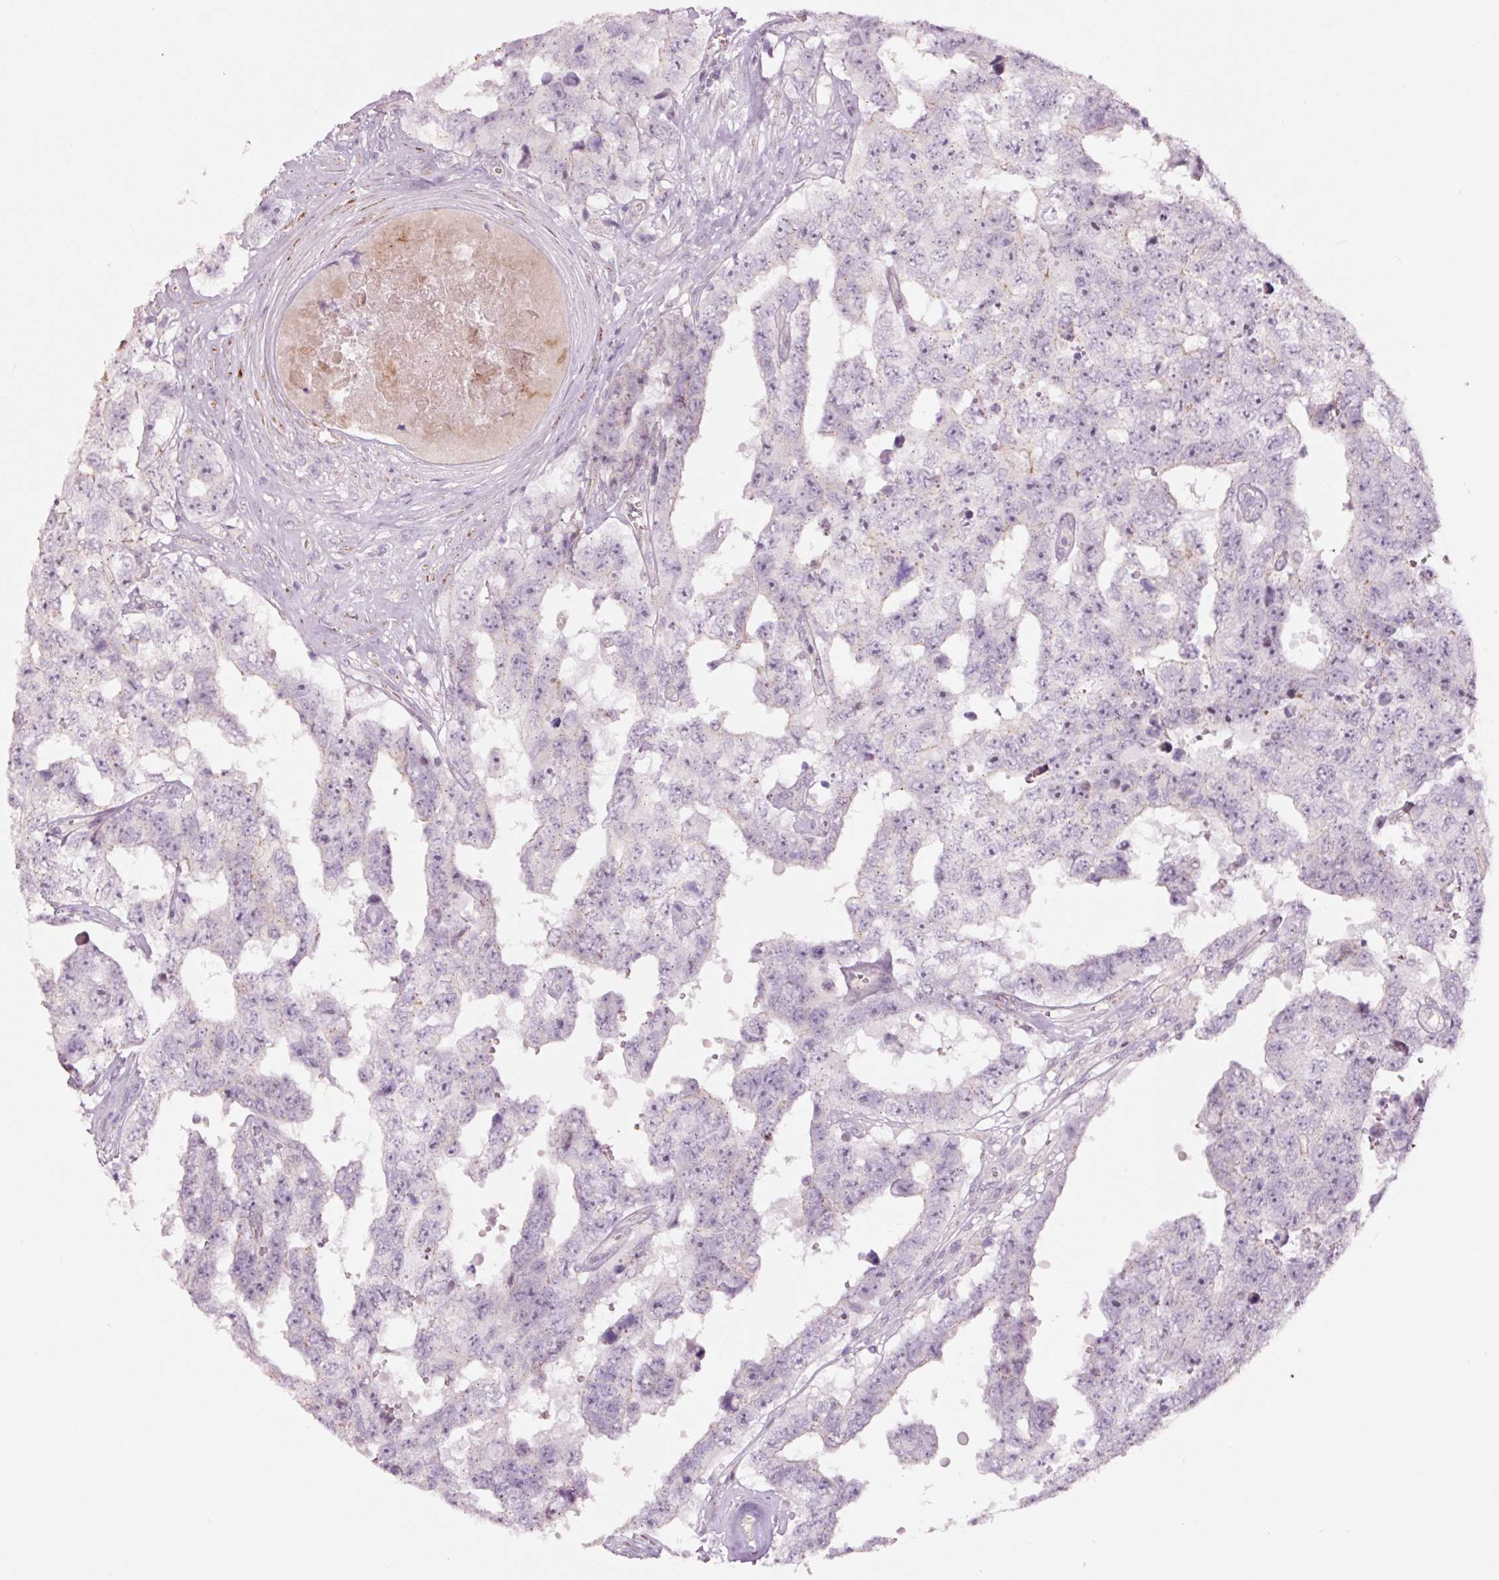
{"staining": {"intensity": "negative", "quantity": "none", "location": "none"}, "tissue": "testis cancer", "cell_type": "Tumor cells", "image_type": "cancer", "snomed": [{"axis": "morphology", "description": "Normal tissue, NOS"}, {"axis": "morphology", "description": "Carcinoma, Embryonal, NOS"}, {"axis": "topography", "description": "Testis"}, {"axis": "topography", "description": "Epididymis"}], "caption": "Immunohistochemistry micrograph of testis cancer (embryonal carcinoma) stained for a protein (brown), which exhibits no expression in tumor cells.", "gene": "DAPP1", "patient": {"sex": "male", "age": 25}}